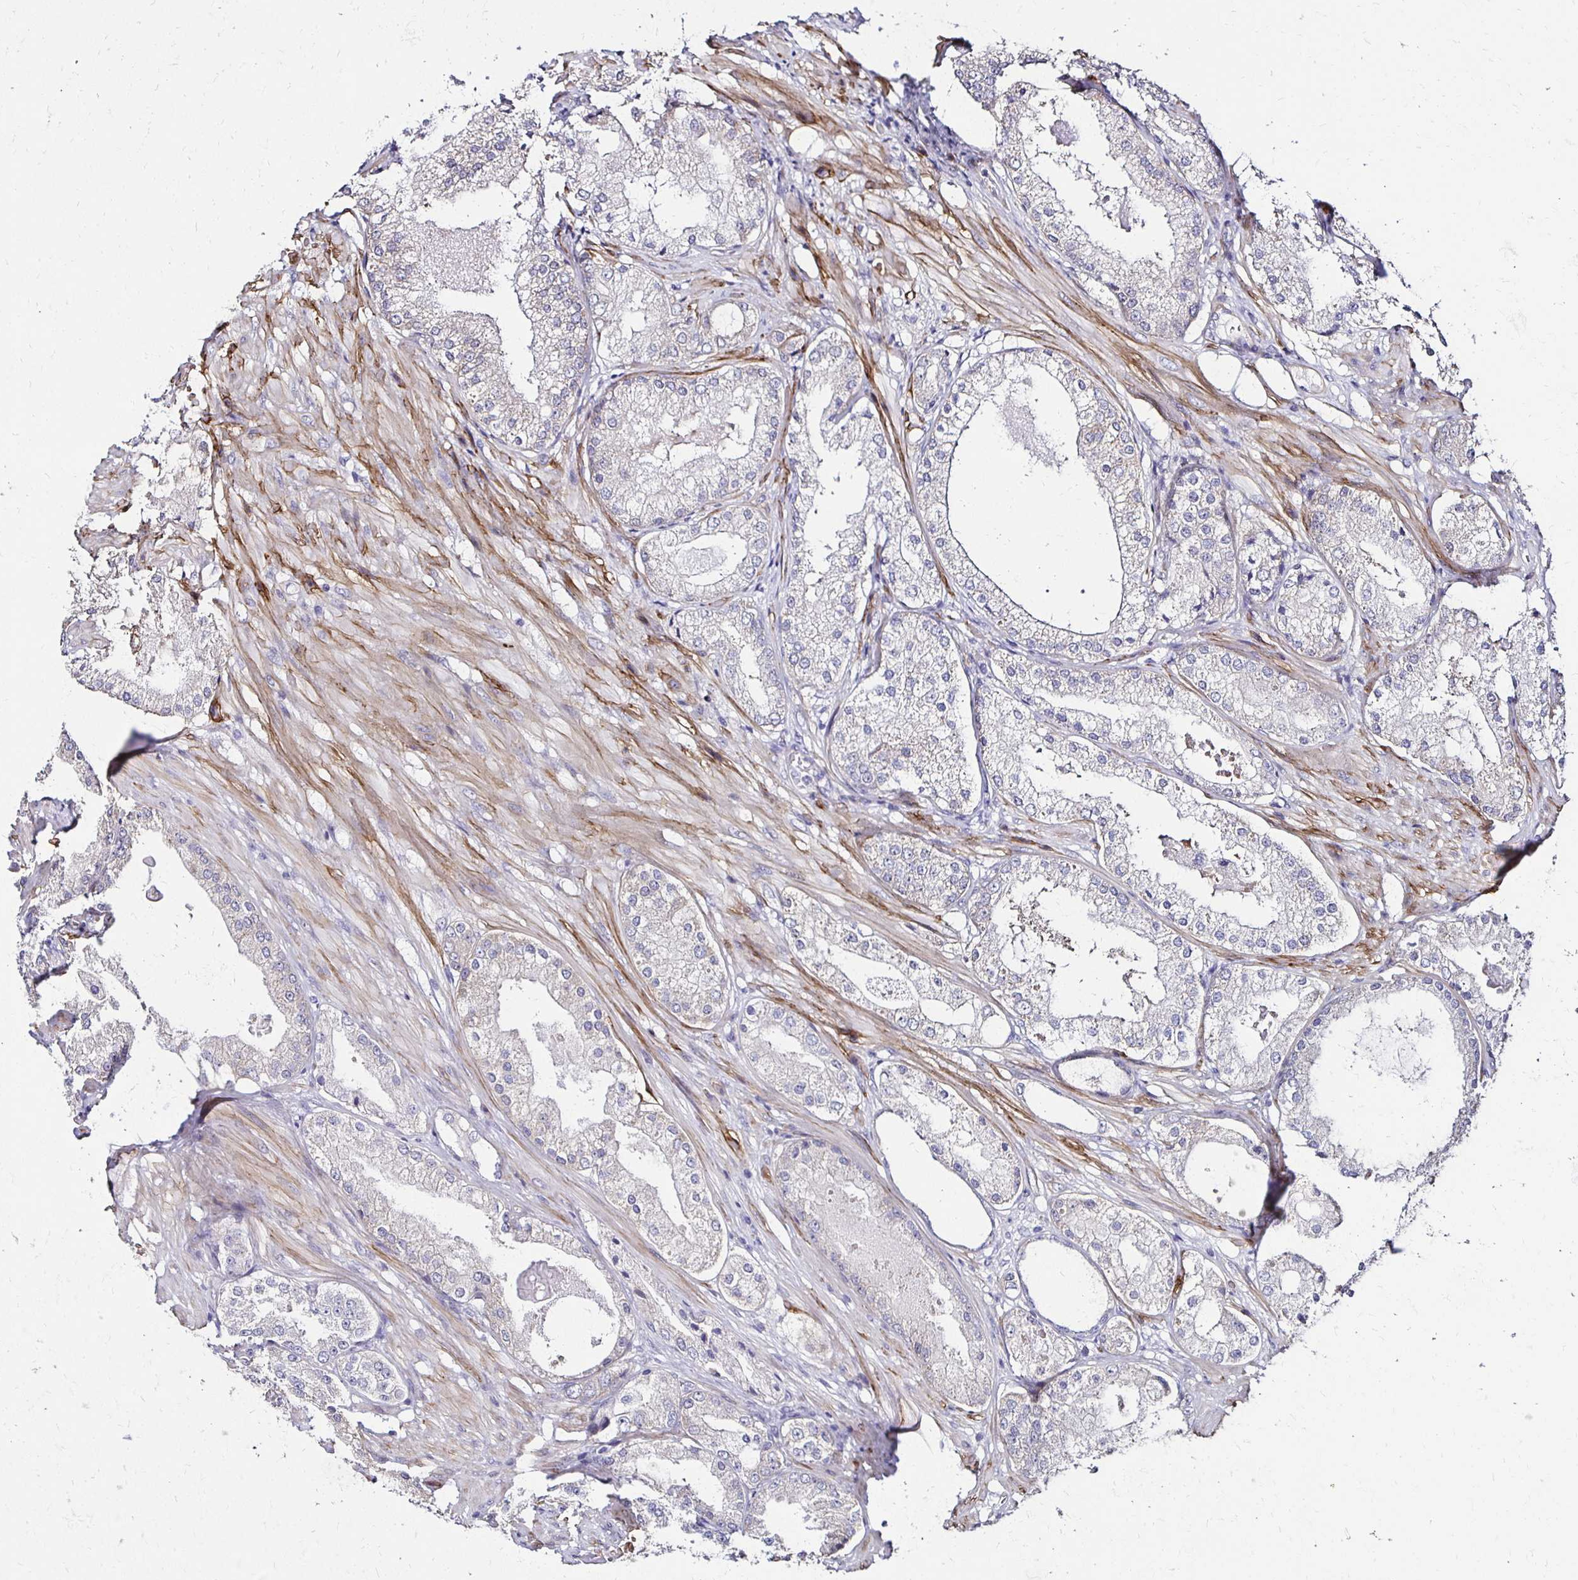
{"staining": {"intensity": "negative", "quantity": "none", "location": "none"}, "tissue": "prostate cancer", "cell_type": "Tumor cells", "image_type": "cancer", "snomed": [{"axis": "morphology", "description": "Adenocarcinoma, Low grade"}, {"axis": "topography", "description": "Prostate"}], "caption": "This is a micrograph of IHC staining of adenocarcinoma (low-grade) (prostate), which shows no positivity in tumor cells. (DAB (3,3'-diaminobenzidine) IHC, high magnification).", "gene": "ITGB1", "patient": {"sex": "male", "age": 68}}